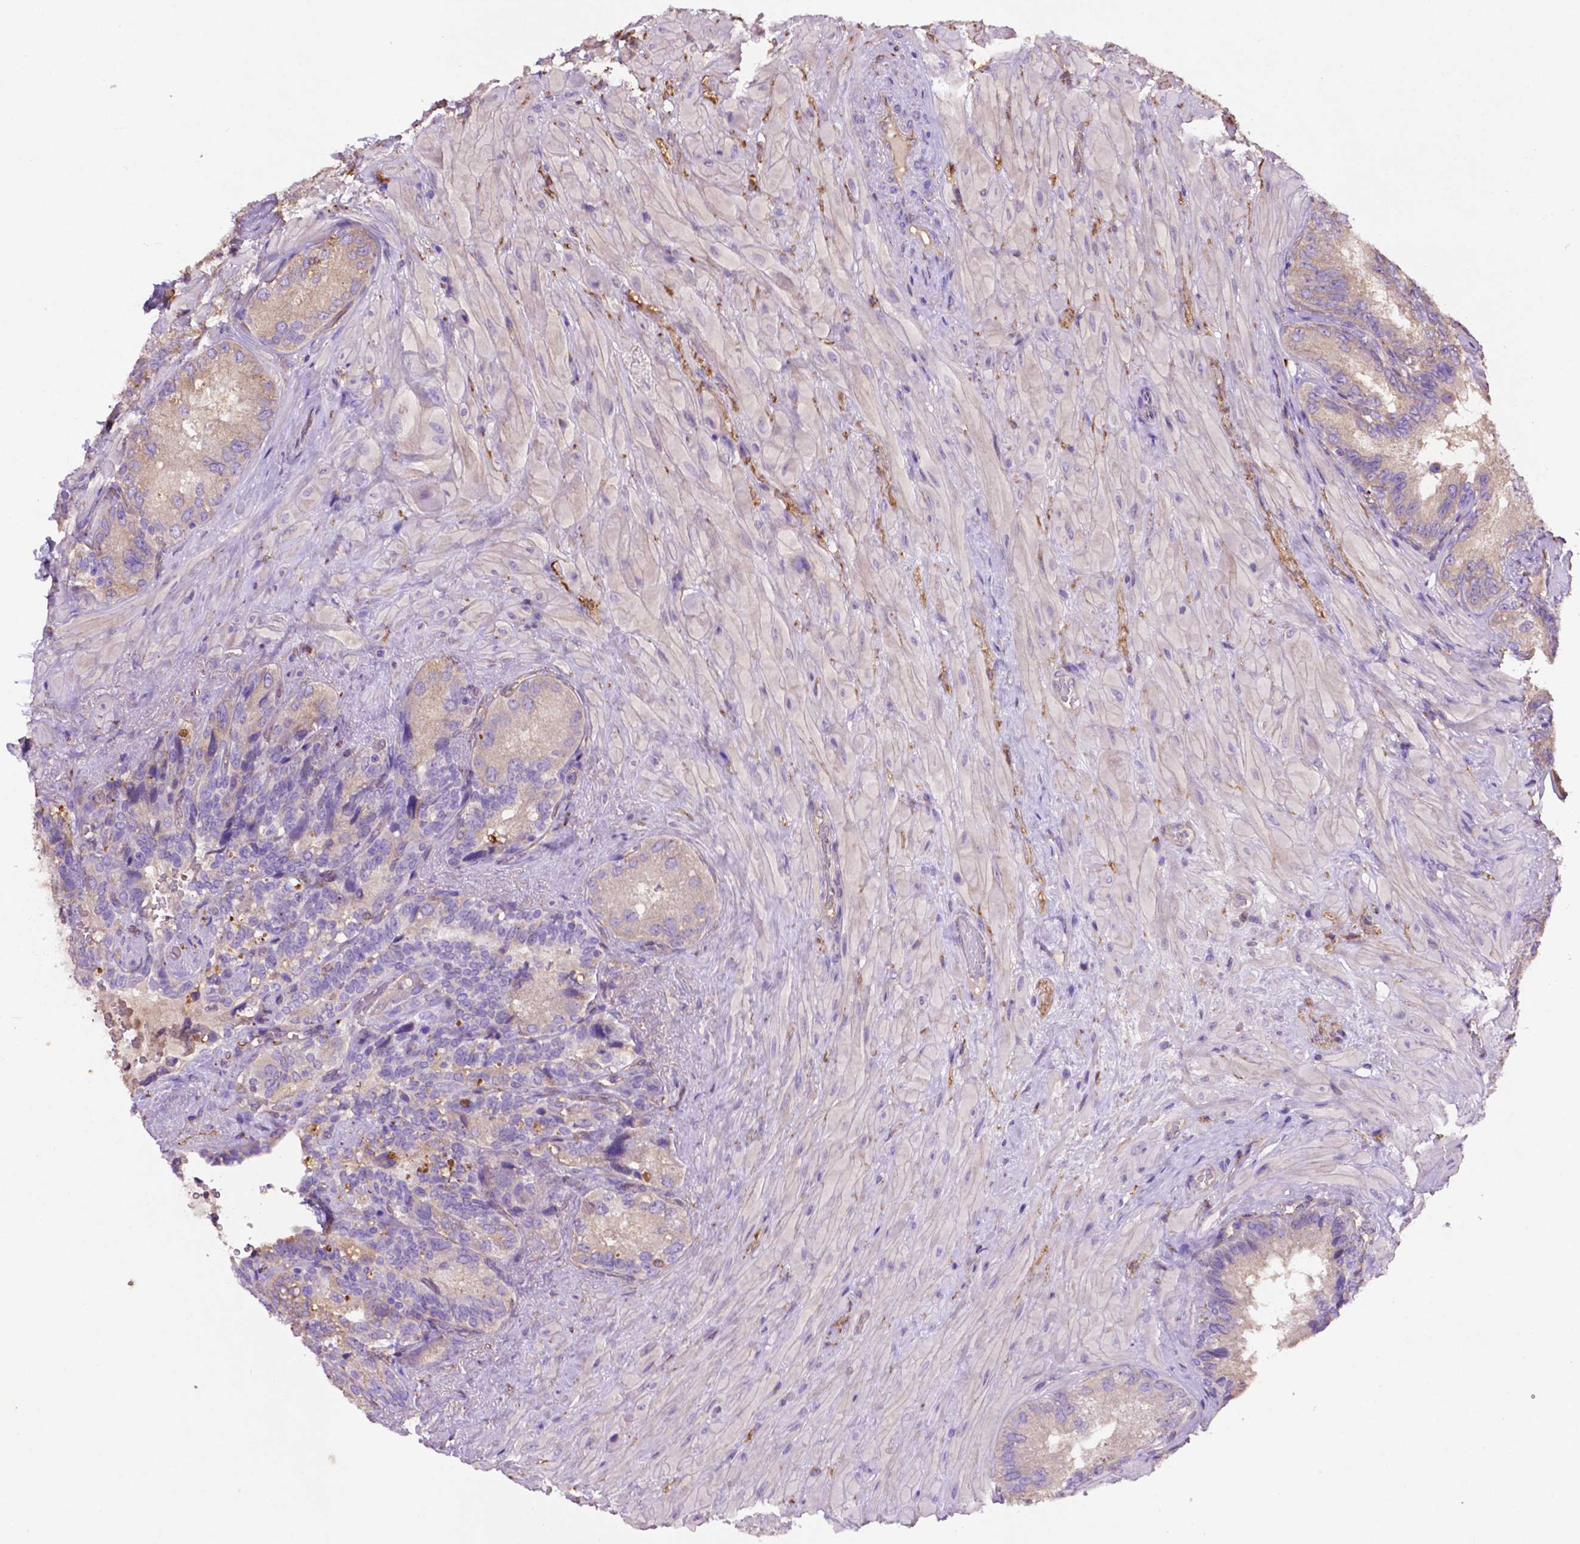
{"staining": {"intensity": "weak", "quantity": "<25%", "location": "cytoplasmic/membranous"}, "tissue": "seminal vesicle", "cell_type": "Glandular cells", "image_type": "normal", "snomed": [{"axis": "morphology", "description": "Normal tissue, NOS"}, {"axis": "topography", "description": "Seminal veicle"}], "caption": "Immunohistochemistry (IHC) of normal human seminal vesicle demonstrates no expression in glandular cells.", "gene": "GDPD5", "patient": {"sex": "male", "age": 69}}